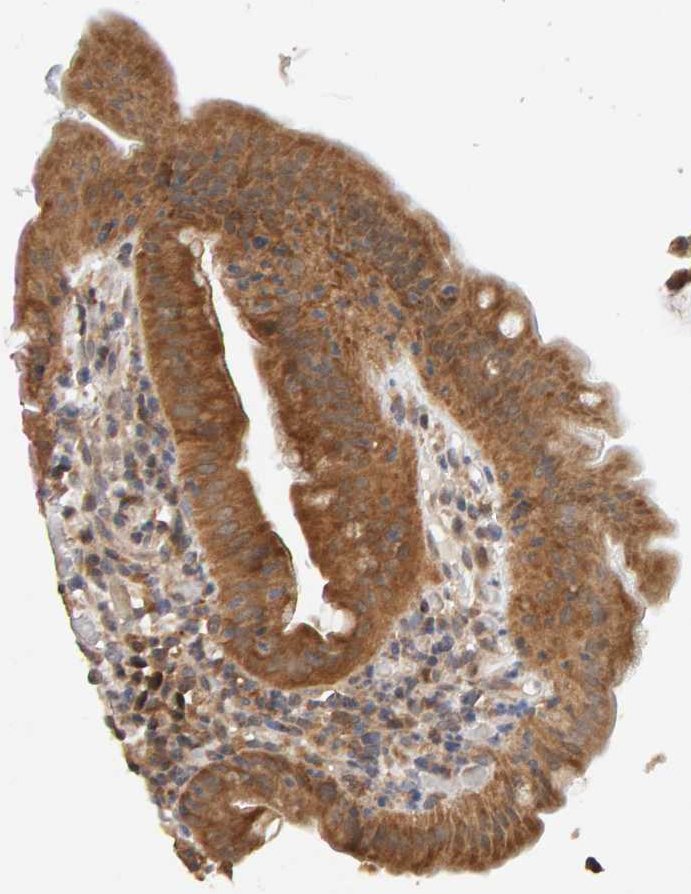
{"staining": {"intensity": "moderate", "quantity": ">75%", "location": "cytoplasmic/membranous"}, "tissue": "duodenum", "cell_type": "Glandular cells", "image_type": "normal", "snomed": [{"axis": "morphology", "description": "Normal tissue, NOS"}, {"axis": "topography", "description": "Duodenum"}], "caption": "About >75% of glandular cells in unremarkable duodenum demonstrate moderate cytoplasmic/membranous protein positivity as visualized by brown immunohistochemical staining.", "gene": "DNAJC7", "patient": {"sex": "male", "age": 50}}